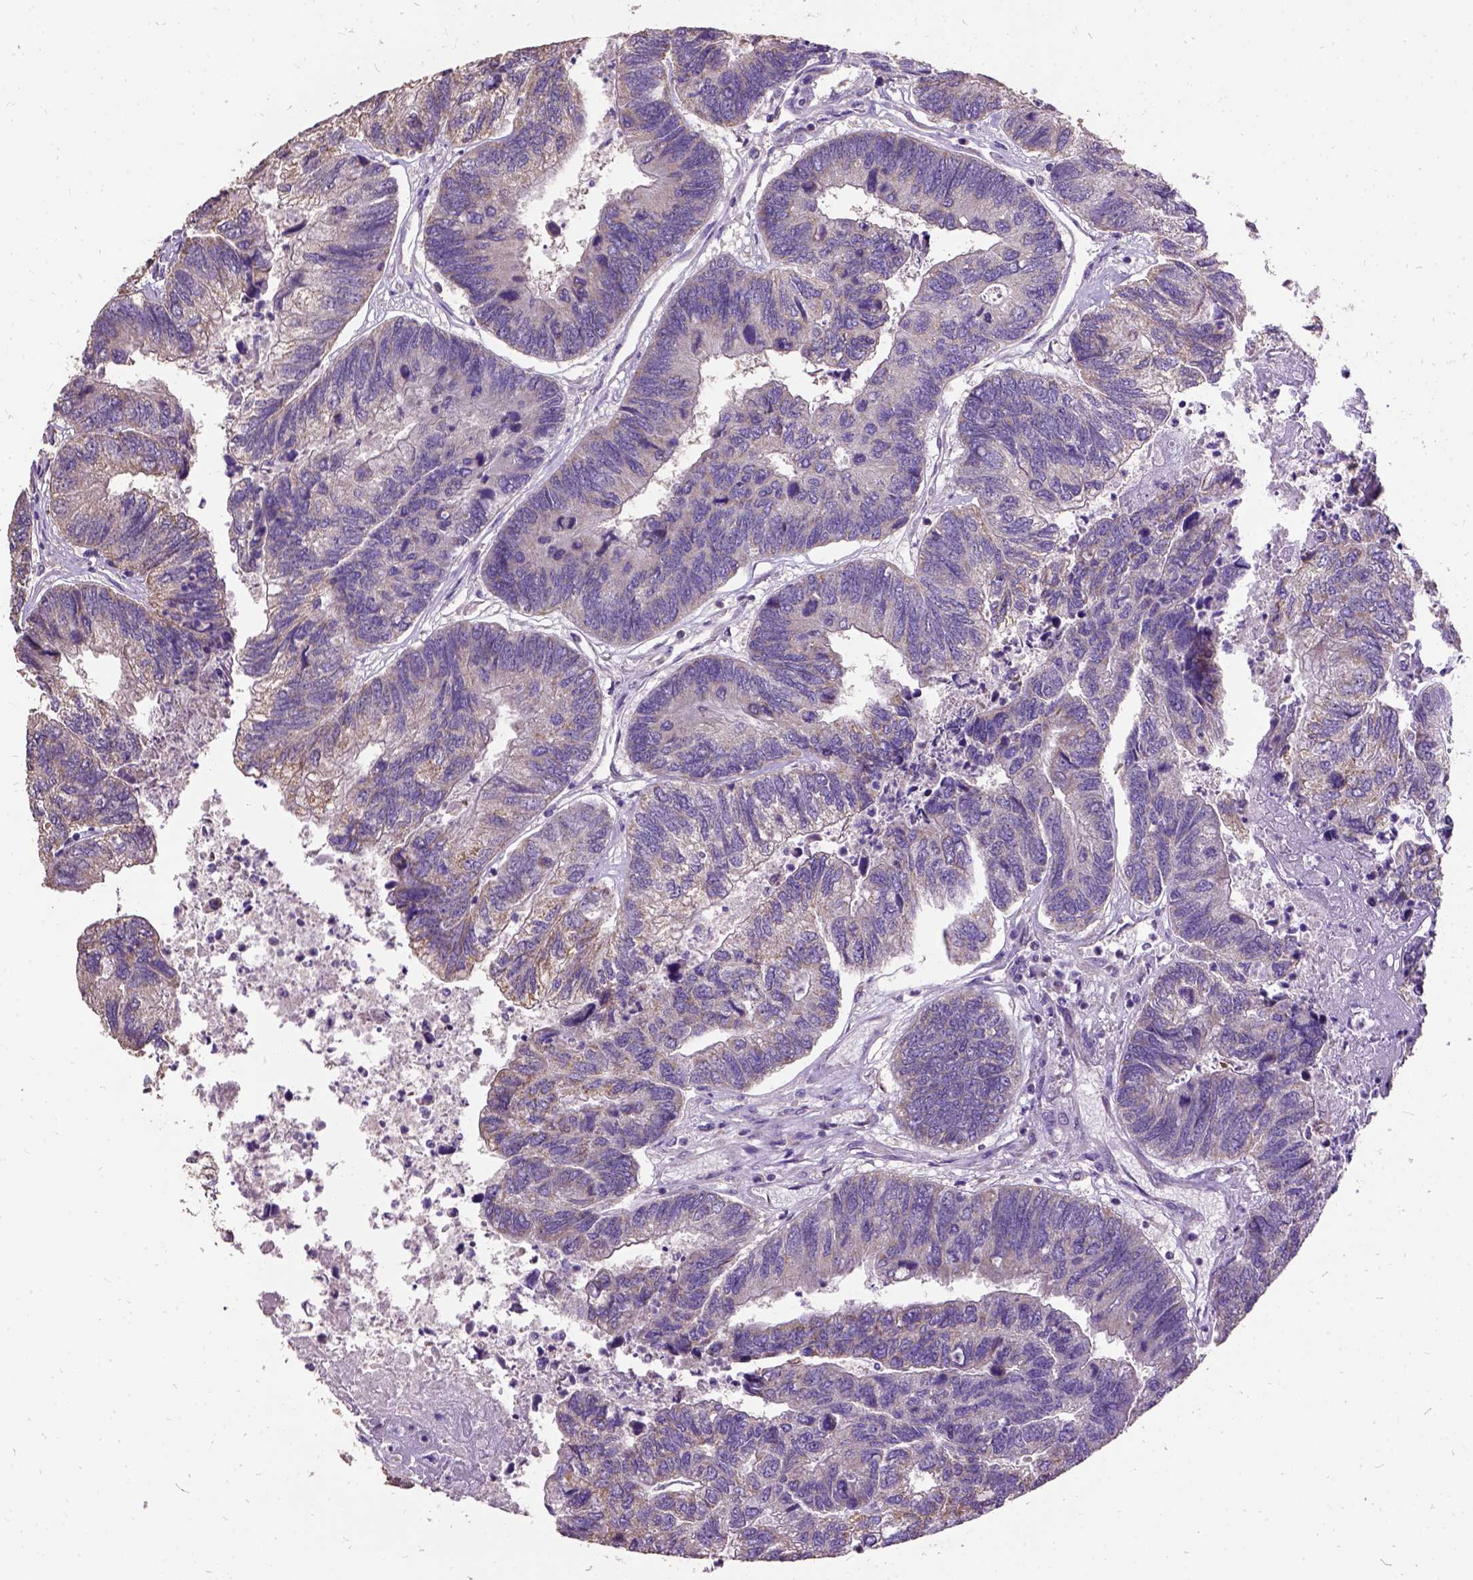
{"staining": {"intensity": "moderate", "quantity": "<25%", "location": "cytoplasmic/membranous"}, "tissue": "colorectal cancer", "cell_type": "Tumor cells", "image_type": "cancer", "snomed": [{"axis": "morphology", "description": "Adenocarcinoma, NOS"}, {"axis": "topography", "description": "Colon"}], "caption": "An IHC photomicrograph of tumor tissue is shown. Protein staining in brown shows moderate cytoplasmic/membranous positivity in colorectal cancer (adenocarcinoma) within tumor cells. (Brightfield microscopy of DAB IHC at high magnification).", "gene": "DQX1", "patient": {"sex": "female", "age": 67}}